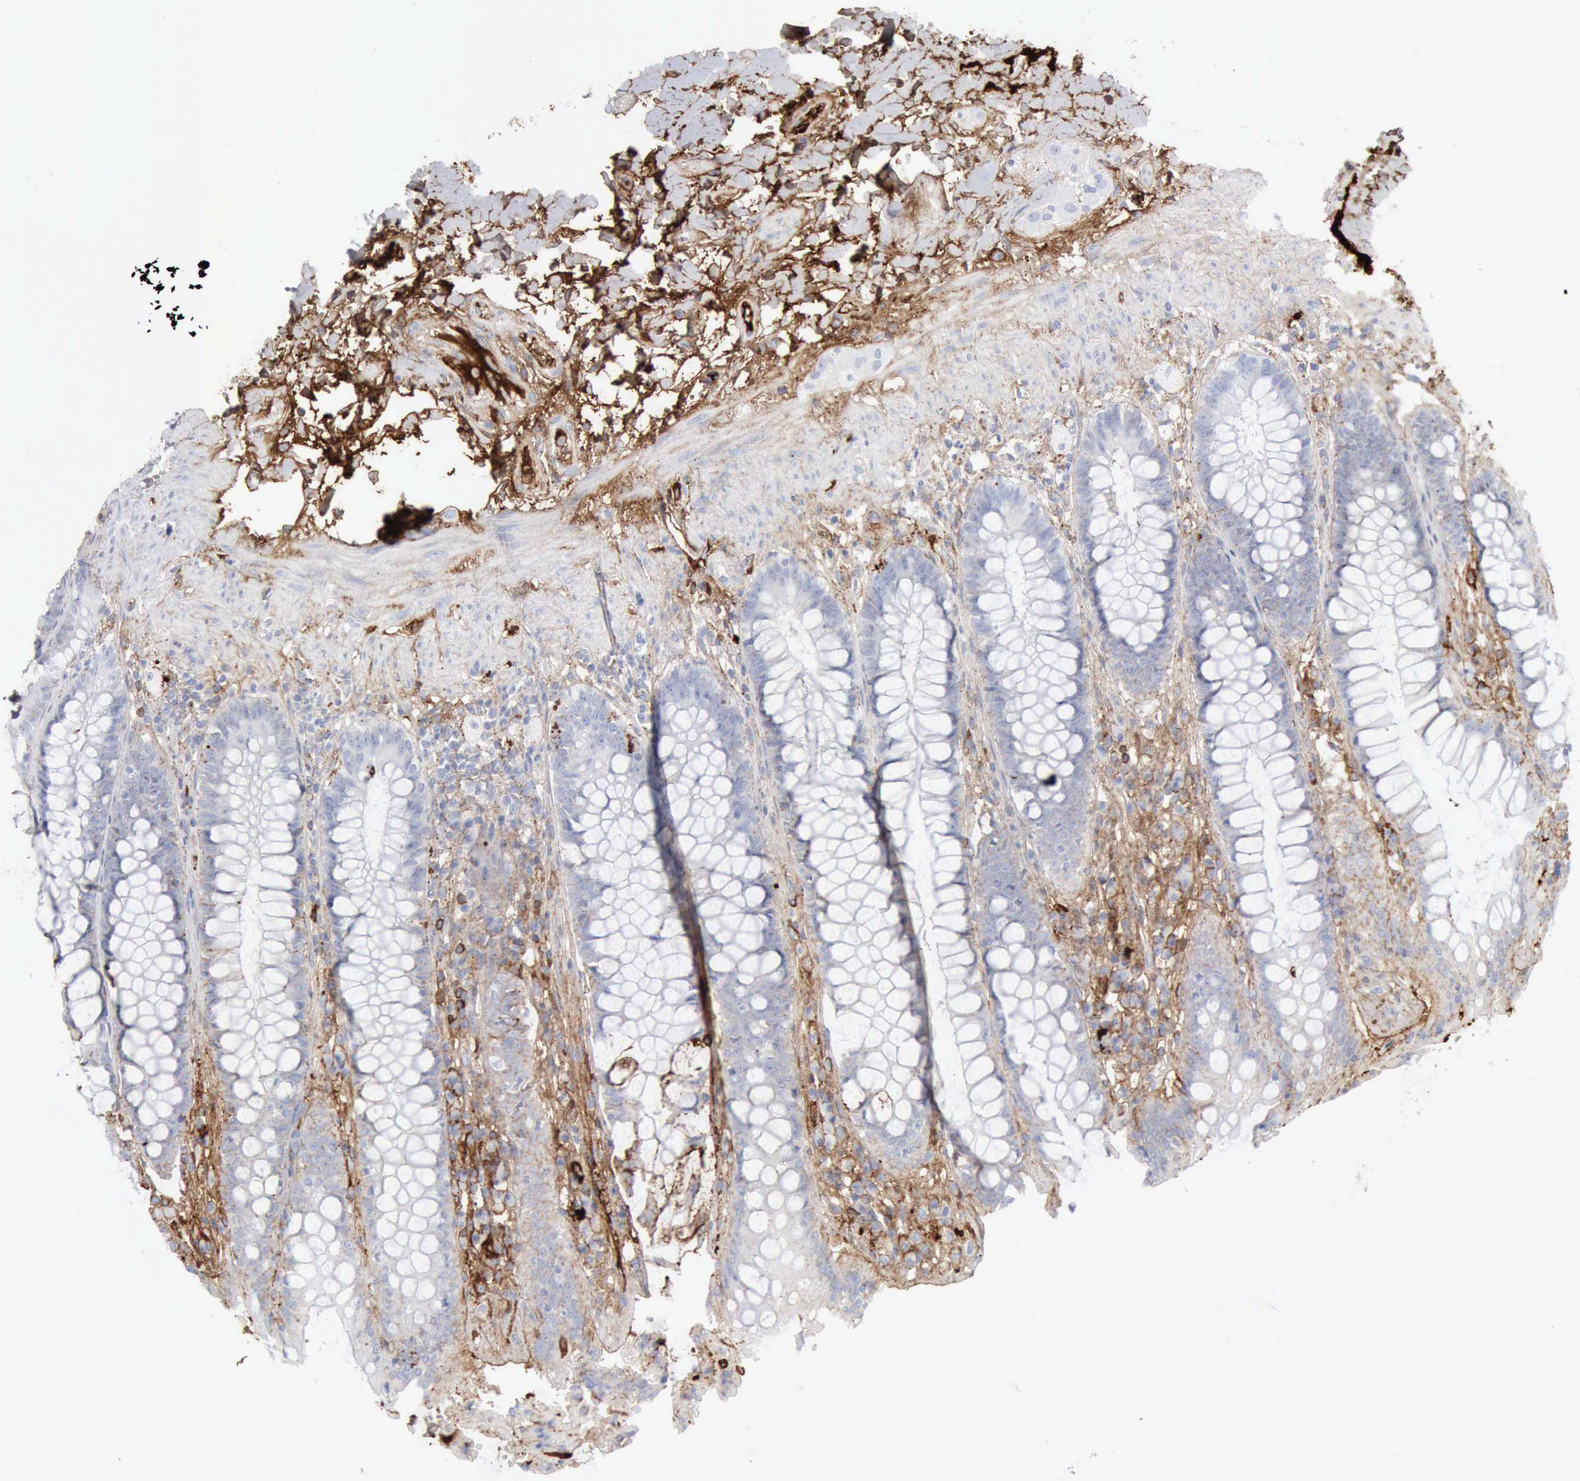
{"staining": {"intensity": "negative", "quantity": "none", "location": "none"}, "tissue": "rectum", "cell_type": "Glandular cells", "image_type": "normal", "snomed": [{"axis": "morphology", "description": "Normal tissue, NOS"}, {"axis": "topography", "description": "Rectum"}], "caption": "This is a histopathology image of immunohistochemistry (IHC) staining of normal rectum, which shows no expression in glandular cells. Brightfield microscopy of immunohistochemistry (IHC) stained with DAB (3,3'-diaminobenzidine) (brown) and hematoxylin (blue), captured at high magnification.", "gene": "C4BPA", "patient": {"sex": "female", "age": 46}}